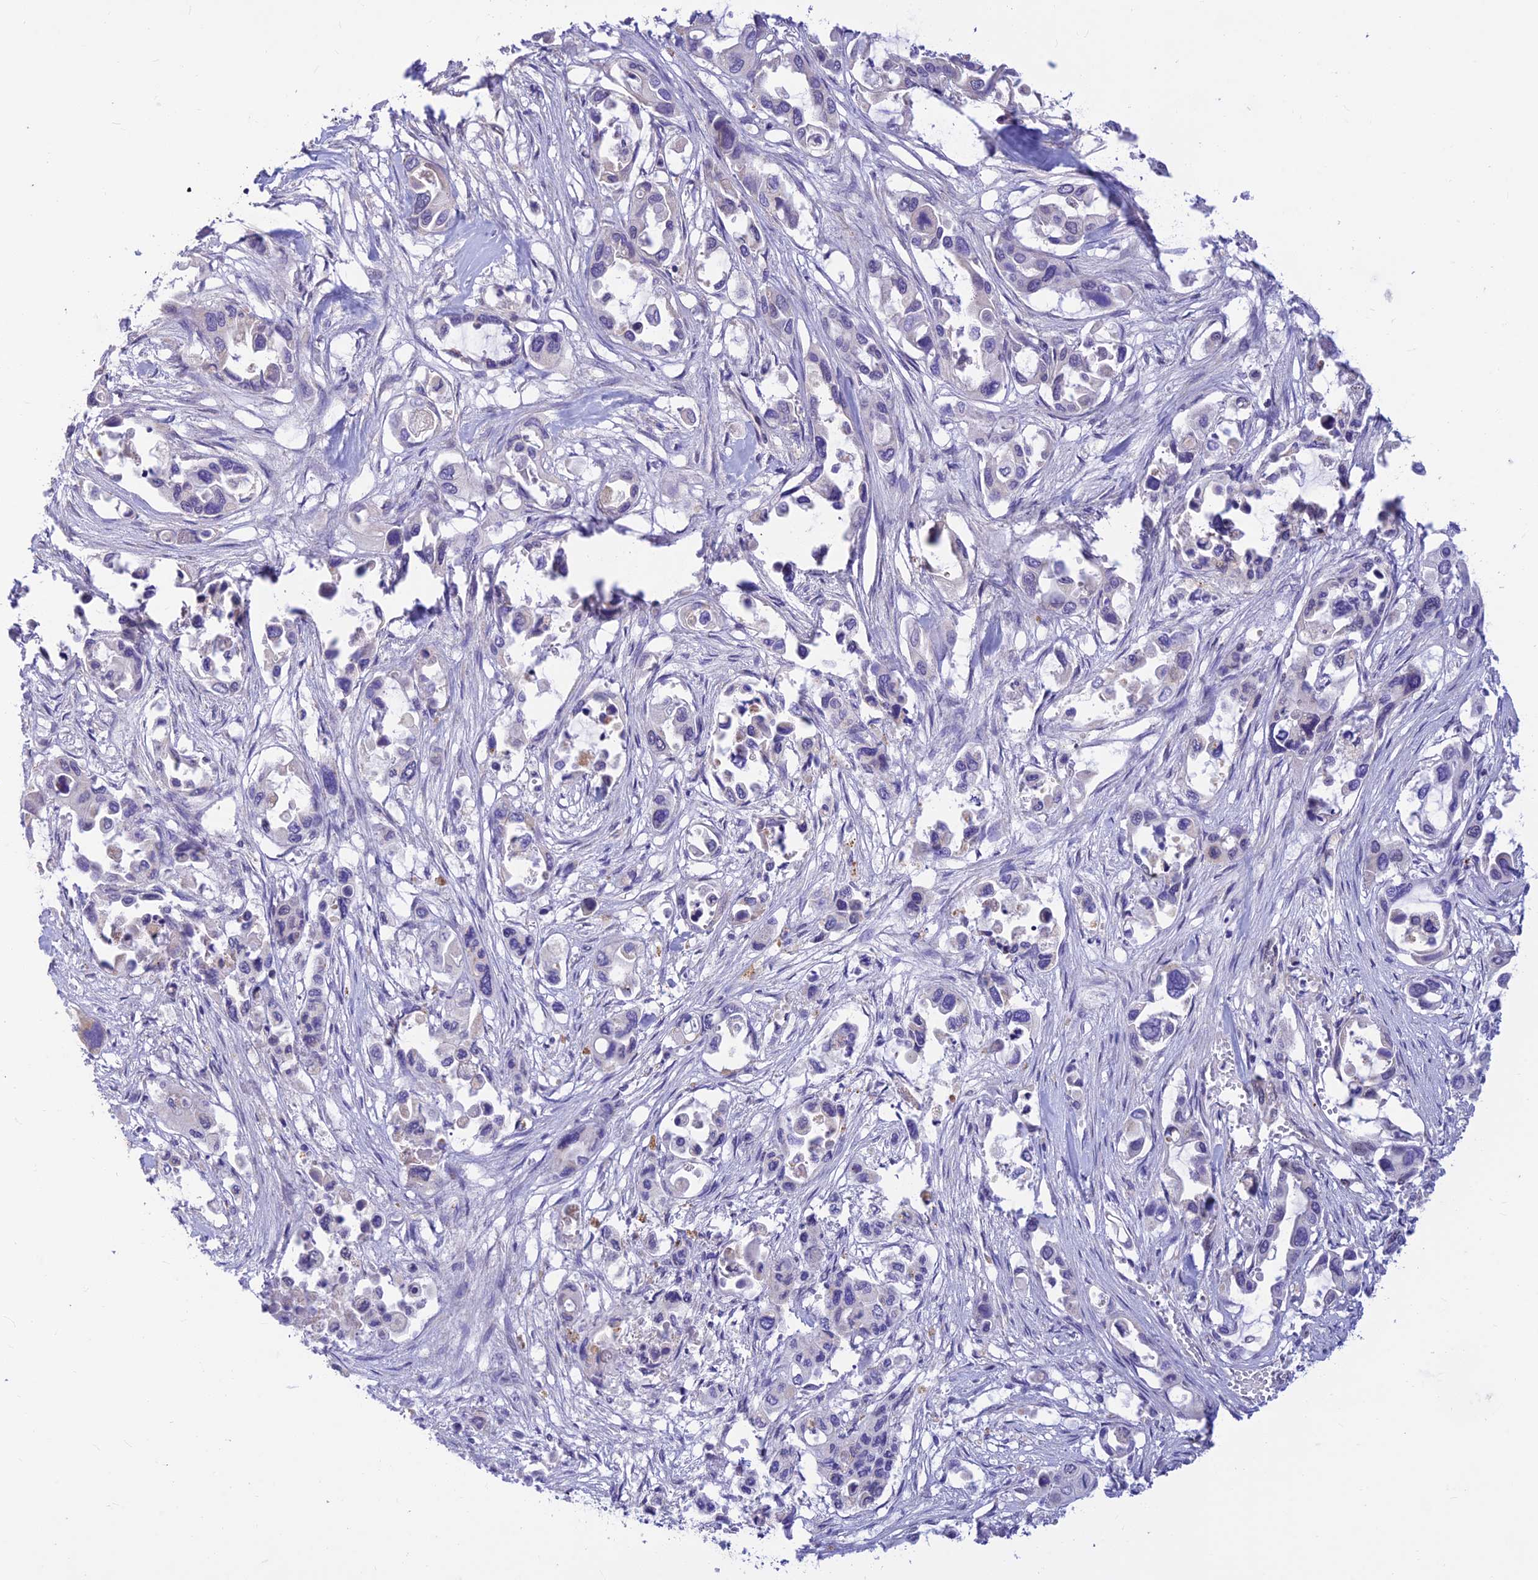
{"staining": {"intensity": "negative", "quantity": "none", "location": "none"}, "tissue": "pancreatic cancer", "cell_type": "Tumor cells", "image_type": "cancer", "snomed": [{"axis": "morphology", "description": "Adenocarcinoma, NOS"}, {"axis": "topography", "description": "Pancreas"}], "caption": "An IHC micrograph of pancreatic adenocarcinoma is shown. There is no staining in tumor cells of pancreatic adenocarcinoma. (DAB immunohistochemistry visualized using brightfield microscopy, high magnification).", "gene": "INKA1", "patient": {"sex": "male", "age": 92}}